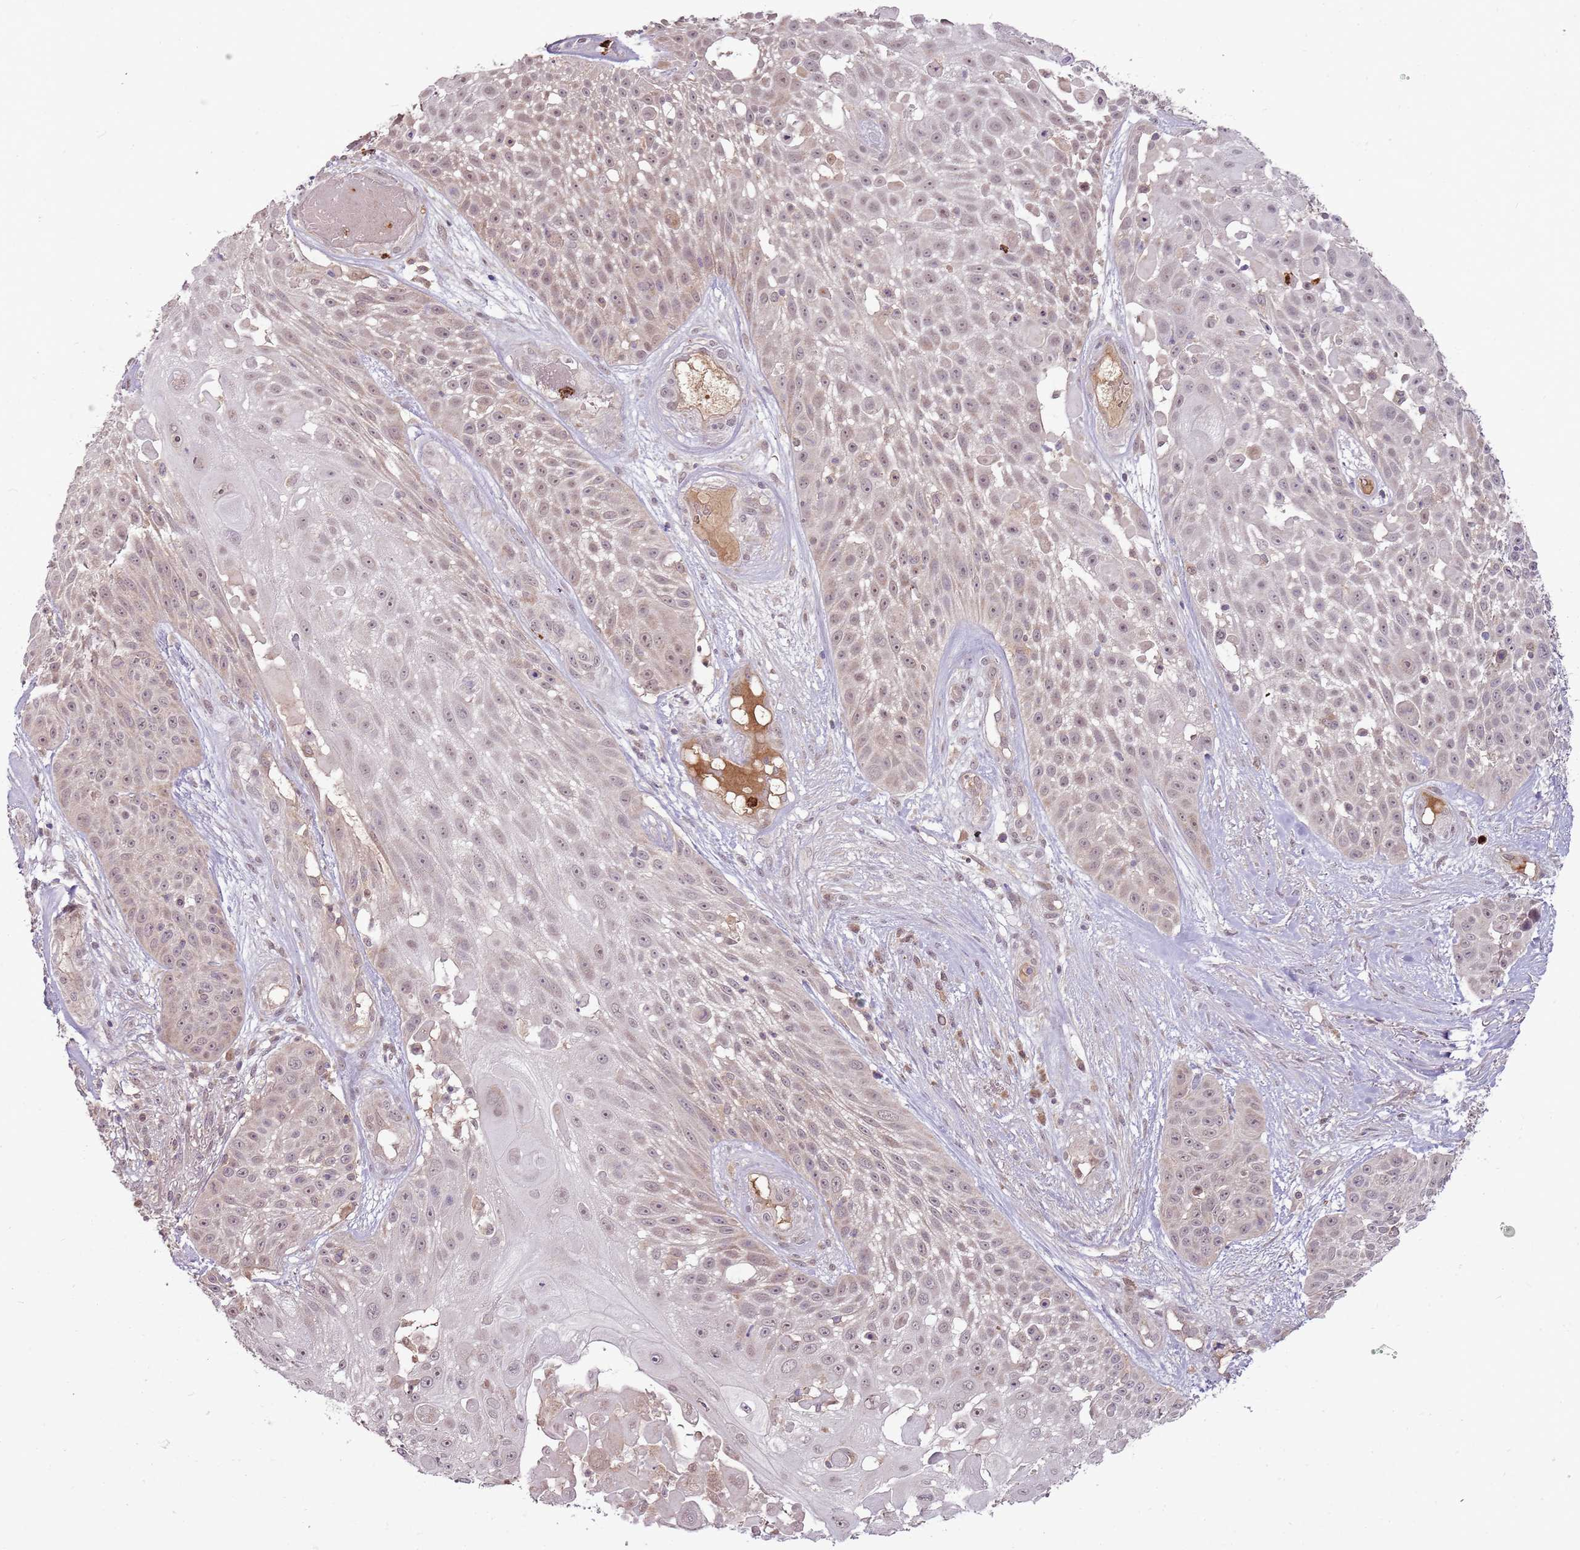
{"staining": {"intensity": "weak", "quantity": "25%-75%", "location": "cytoplasmic/membranous,nuclear"}, "tissue": "skin cancer", "cell_type": "Tumor cells", "image_type": "cancer", "snomed": [{"axis": "morphology", "description": "Squamous cell carcinoma, NOS"}, {"axis": "topography", "description": "Skin"}], "caption": "Skin squamous cell carcinoma stained with immunohistochemistry (IHC) exhibits weak cytoplasmic/membranous and nuclear expression in approximately 25%-75% of tumor cells. Ihc stains the protein in brown and the nuclei are stained blue.", "gene": "NBPF6", "patient": {"sex": "female", "age": 86}}